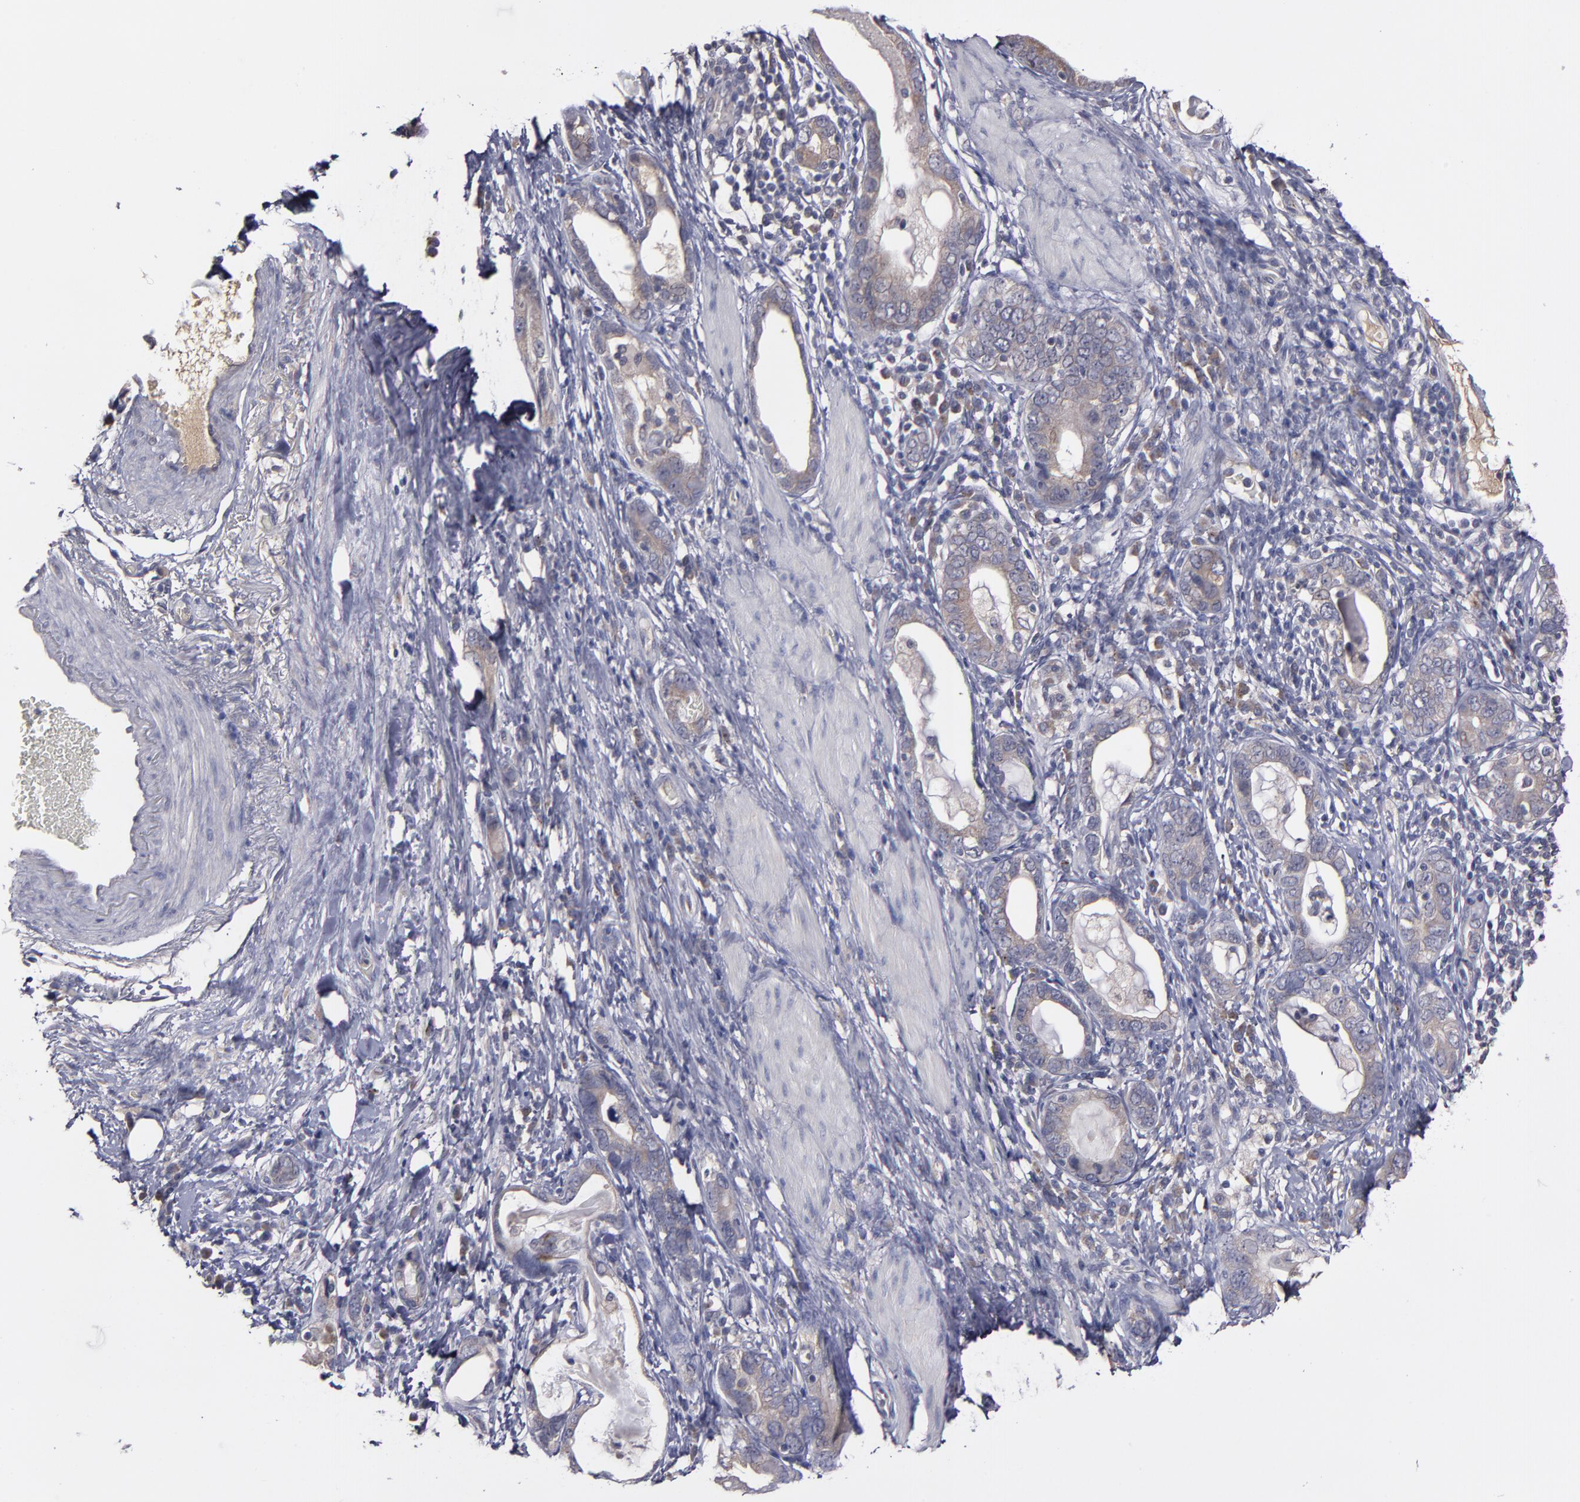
{"staining": {"intensity": "weak", "quantity": ">75%", "location": "cytoplasmic/membranous"}, "tissue": "stomach cancer", "cell_type": "Tumor cells", "image_type": "cancer", "snomed": [{"axis": "morphology", "description": "Adenocarcinoma, NOS"}, {"axis": "topography", "description": "Stomach, lower"}], "caption": "Tumor cells exhibit weak cytoplasmic/membranous expression in about >75% of cells in adenocarcinoma (stomach).", "gene": "MMP11", "patient": {"sex": "female", "age": 93}}